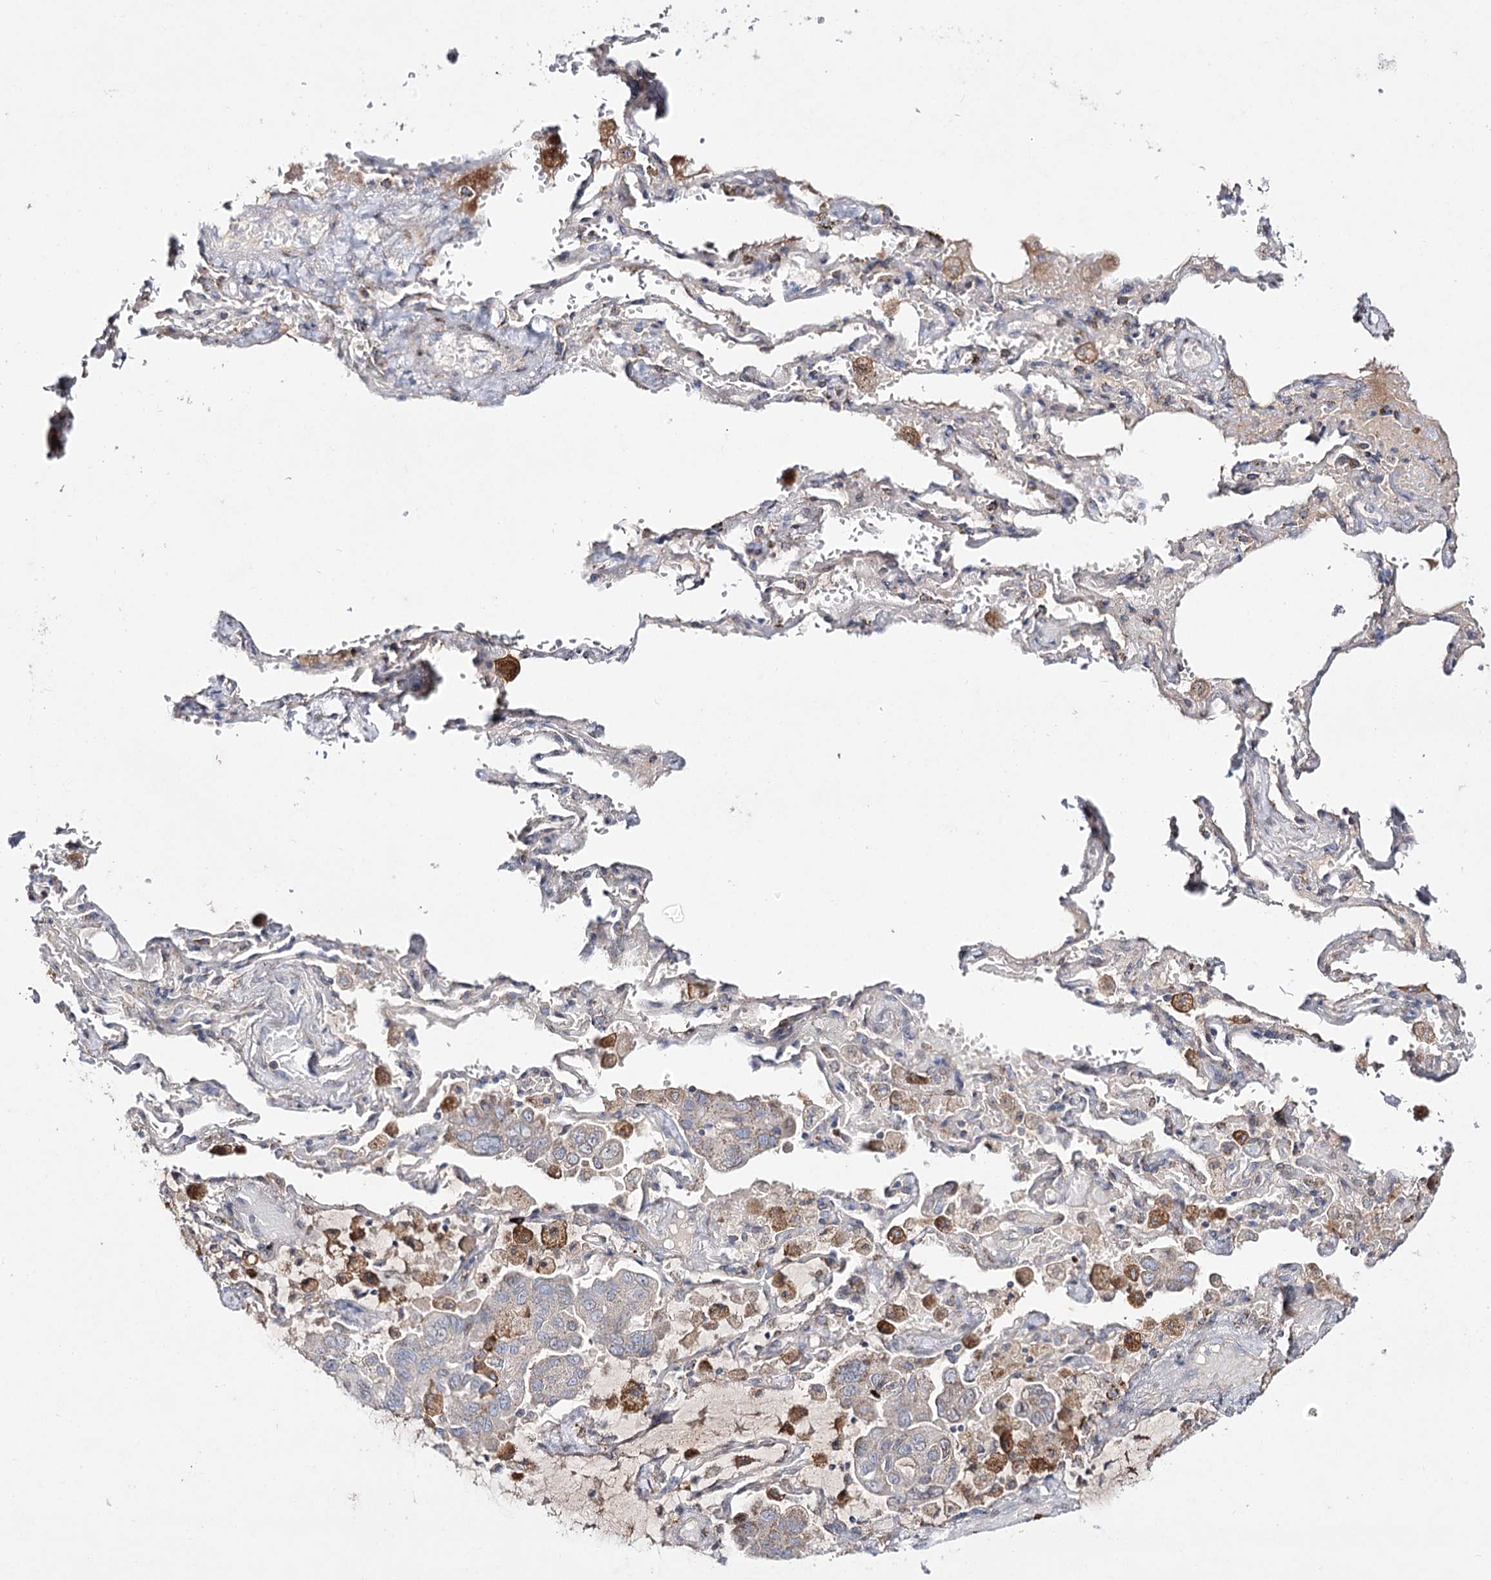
{"staining": {"intensity": "negative", "quantity": "none", "location": "none"}, "tissue": "lung cancer", "cell_type": "Tumor cells", "image_type": "cancer", "snomed": [{"axis": "morphology", "description": "Adenocarcinoma, NOS"}, {"axis": "topography", "description": "Lung"}], "caption": "Human lung adenocarcinoma stained for a protein using immunohistochemistry displays no positivity in tumor cells.", "gene": "C11orf80", "patient": {"sex": "male", "age": 64}}